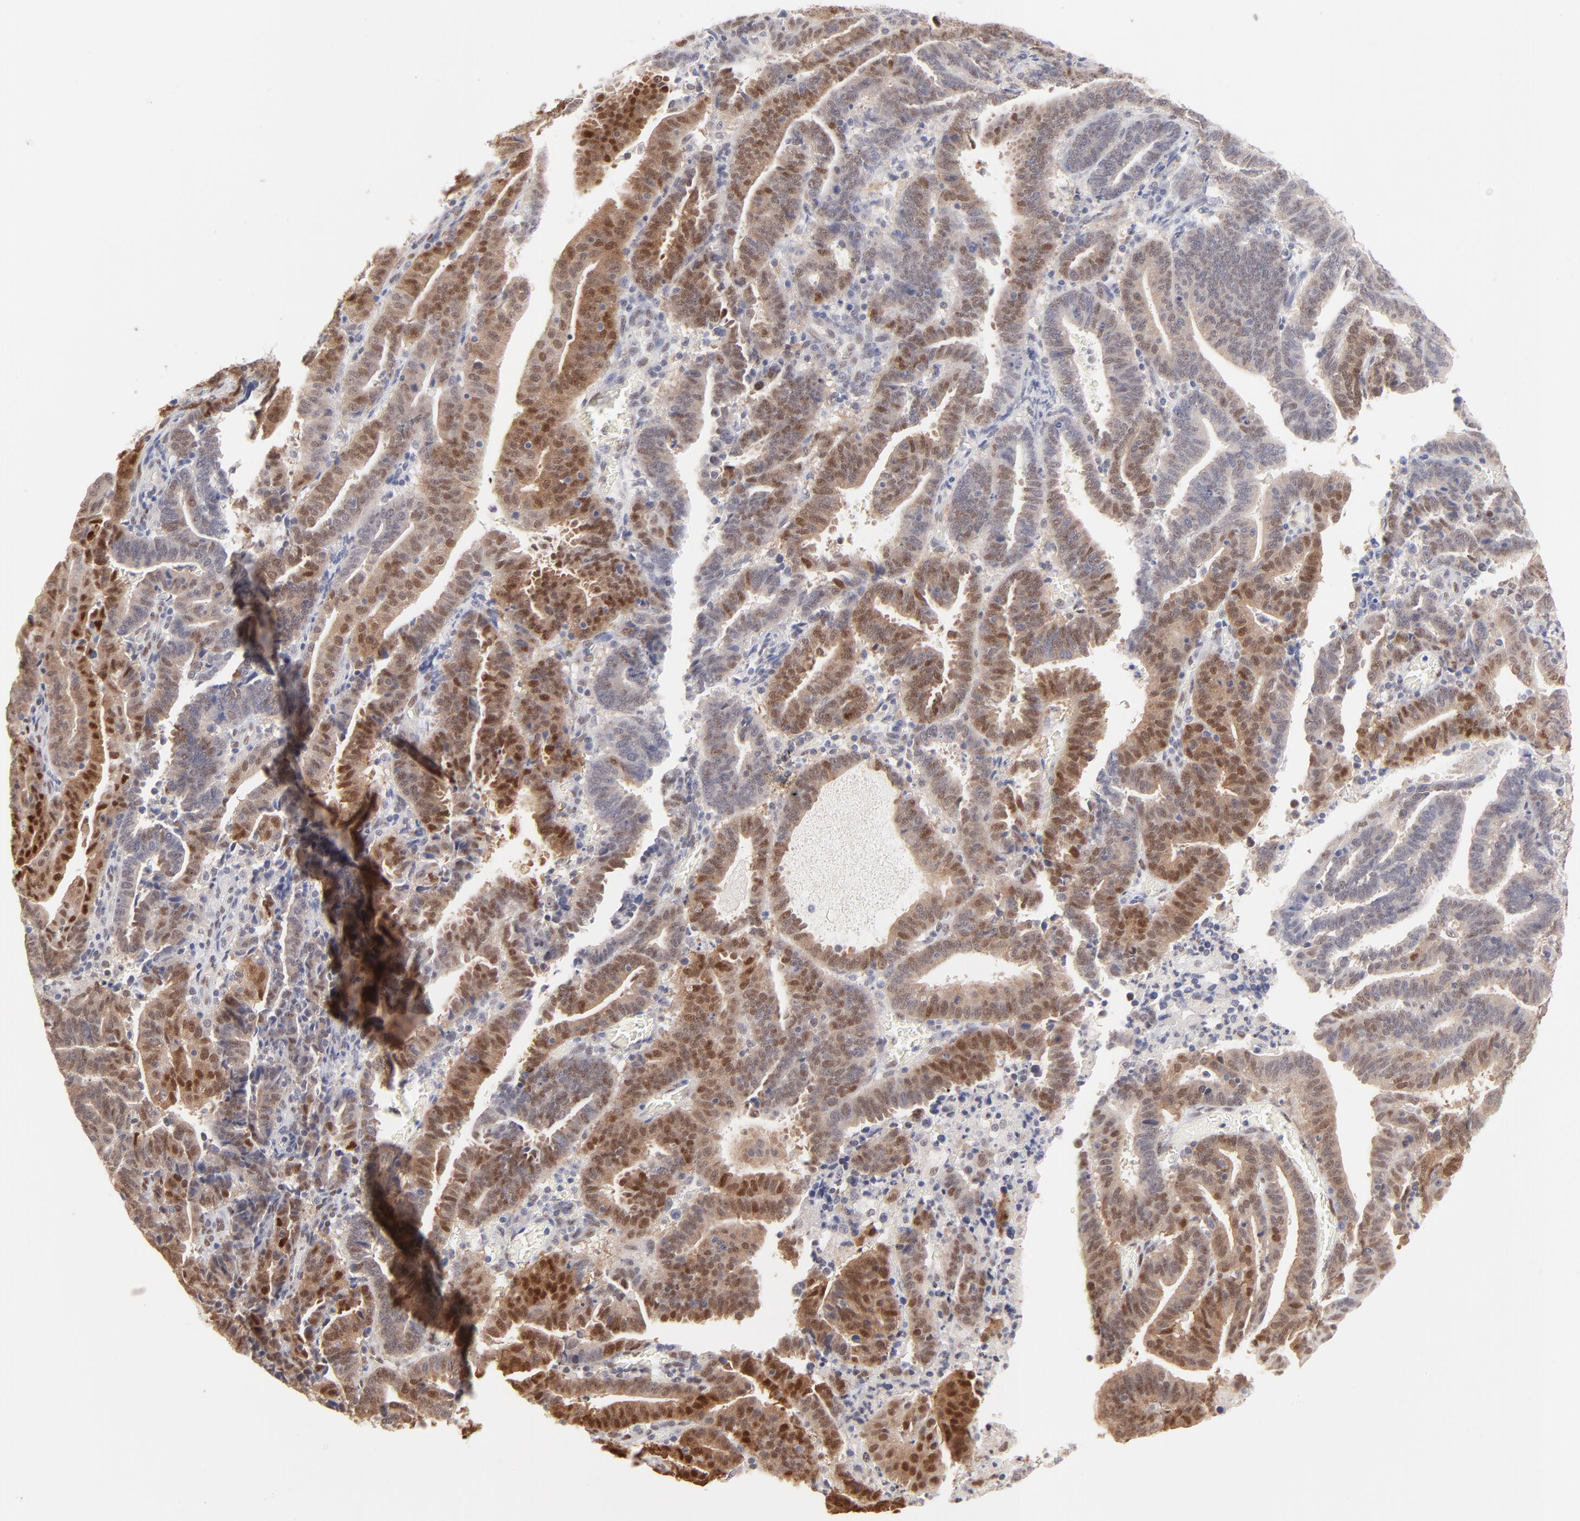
{"staining": {"intensity": "strong", "quantity": ">75%", "location": "nuclear"}, "tissue": "endometrial cancer", "cell_type": "Tumor cells", "image_type": "cancer", "snomed": [{"axis": "morphology", "description": "Adenocarcinoma, NOS"}, {"axis": "topography", "description": "Uterus"}], "caption": "Human endometrial cancer (adenocarcinoma) stained for a protein (brown) exhibits strong nuclear positive positivity in approximately >75% of tumor cells.", "gene": "STAT3", "patient": {"sex": "female", "age": 83}}